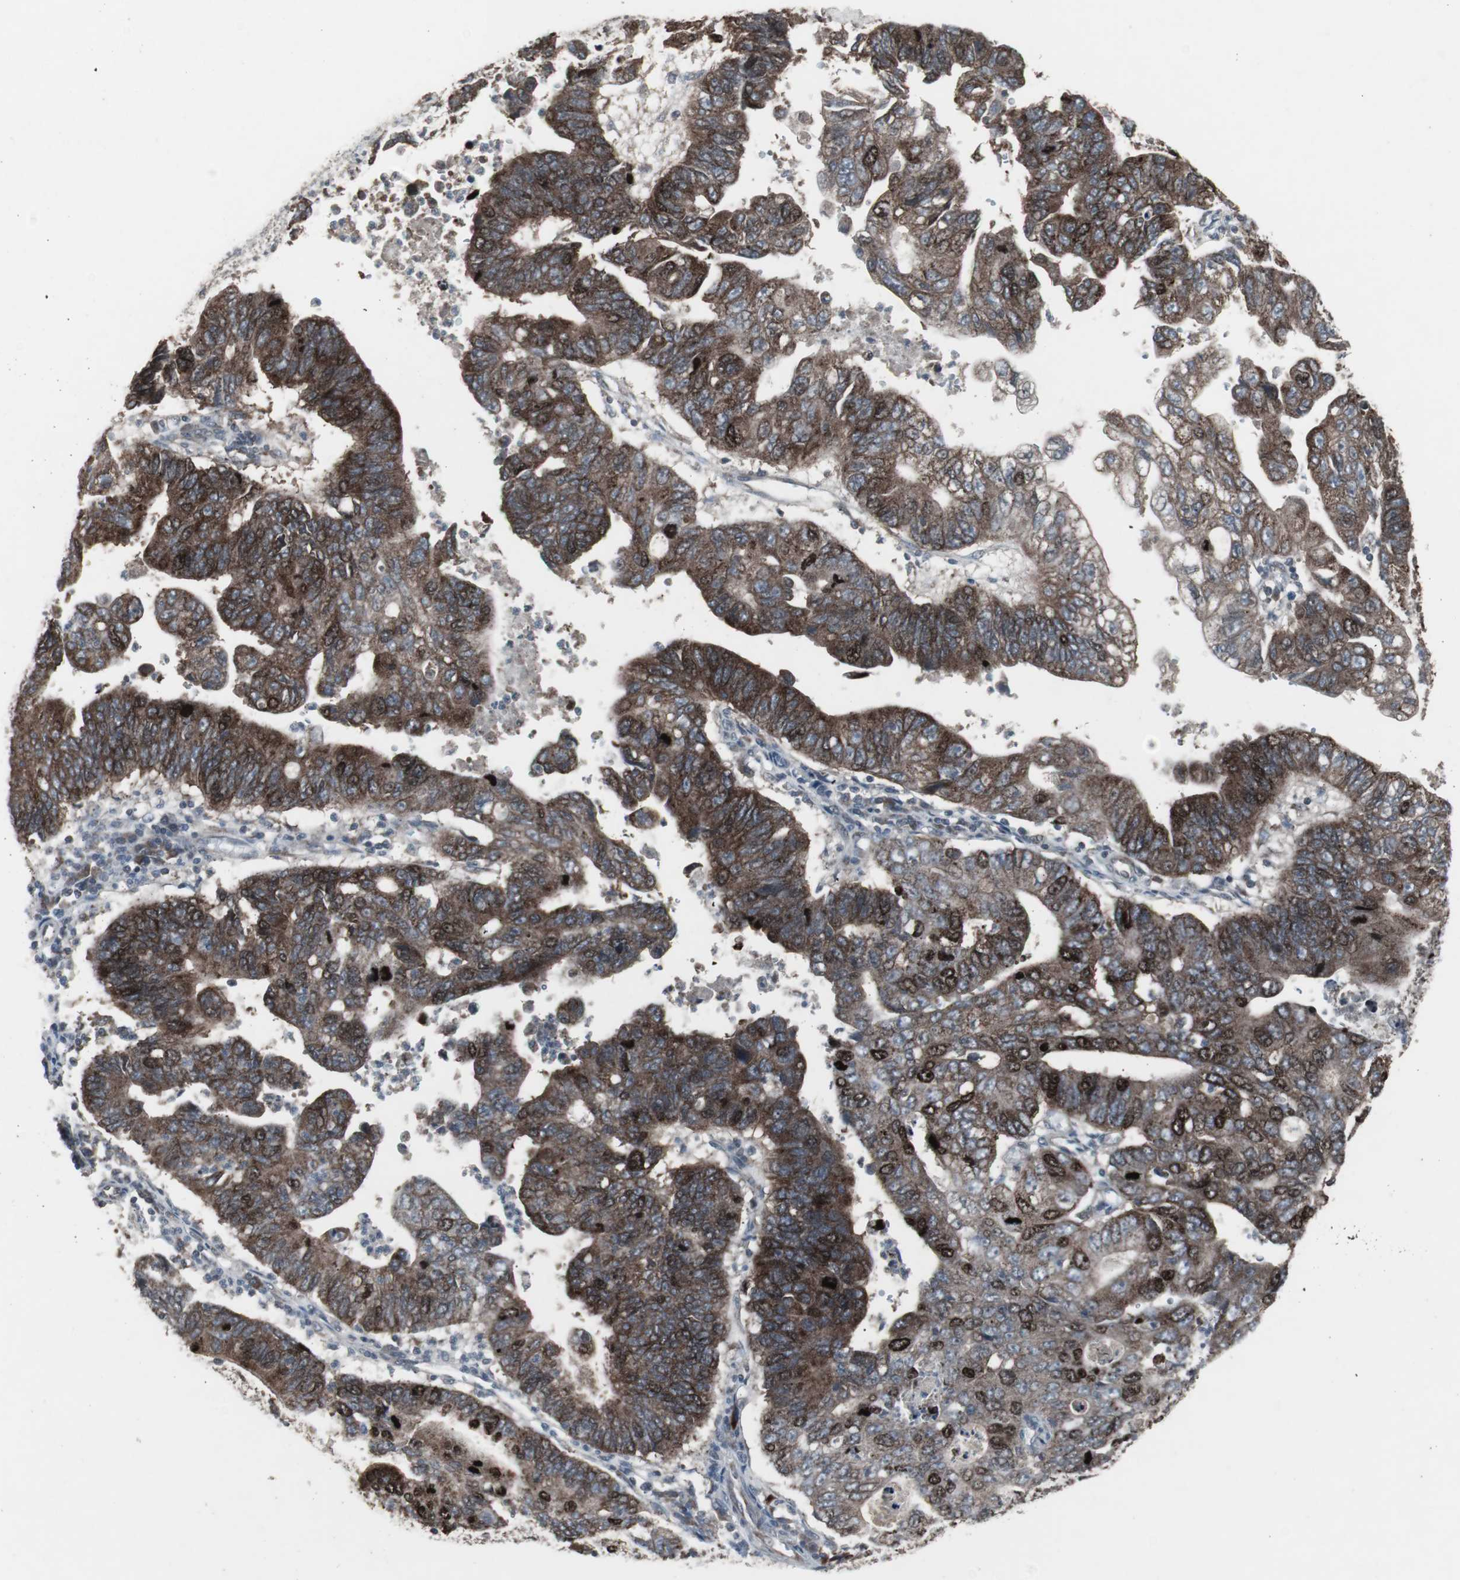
{"staining": {"intensity": "strong", "quantity": ">75%", "location": "cytoplasmic/membranous"}, "tissue": "stomach cancer", "cell_type": "Tumor cells", "image_type": "cancer", "snomed": [{"axis": "morphology", "description": "Adenocarcinoma, NOS"}, {"axis": "topography", "description": "Stomach"}], "caption": "A high-resolution photomicrograph shows immunohistochemistry (IHC) staining of stomach cancer (adenocarcinoma), which demonstrates strong cytoplasmic/membranous expression in approximately >75% of tumor cells. Immunohistochemistry (ihc) stains the protein in brown and the nuclei are stained blue.", "gene": "SSTR2", "patient": {"sex": "male", "age": 59}}